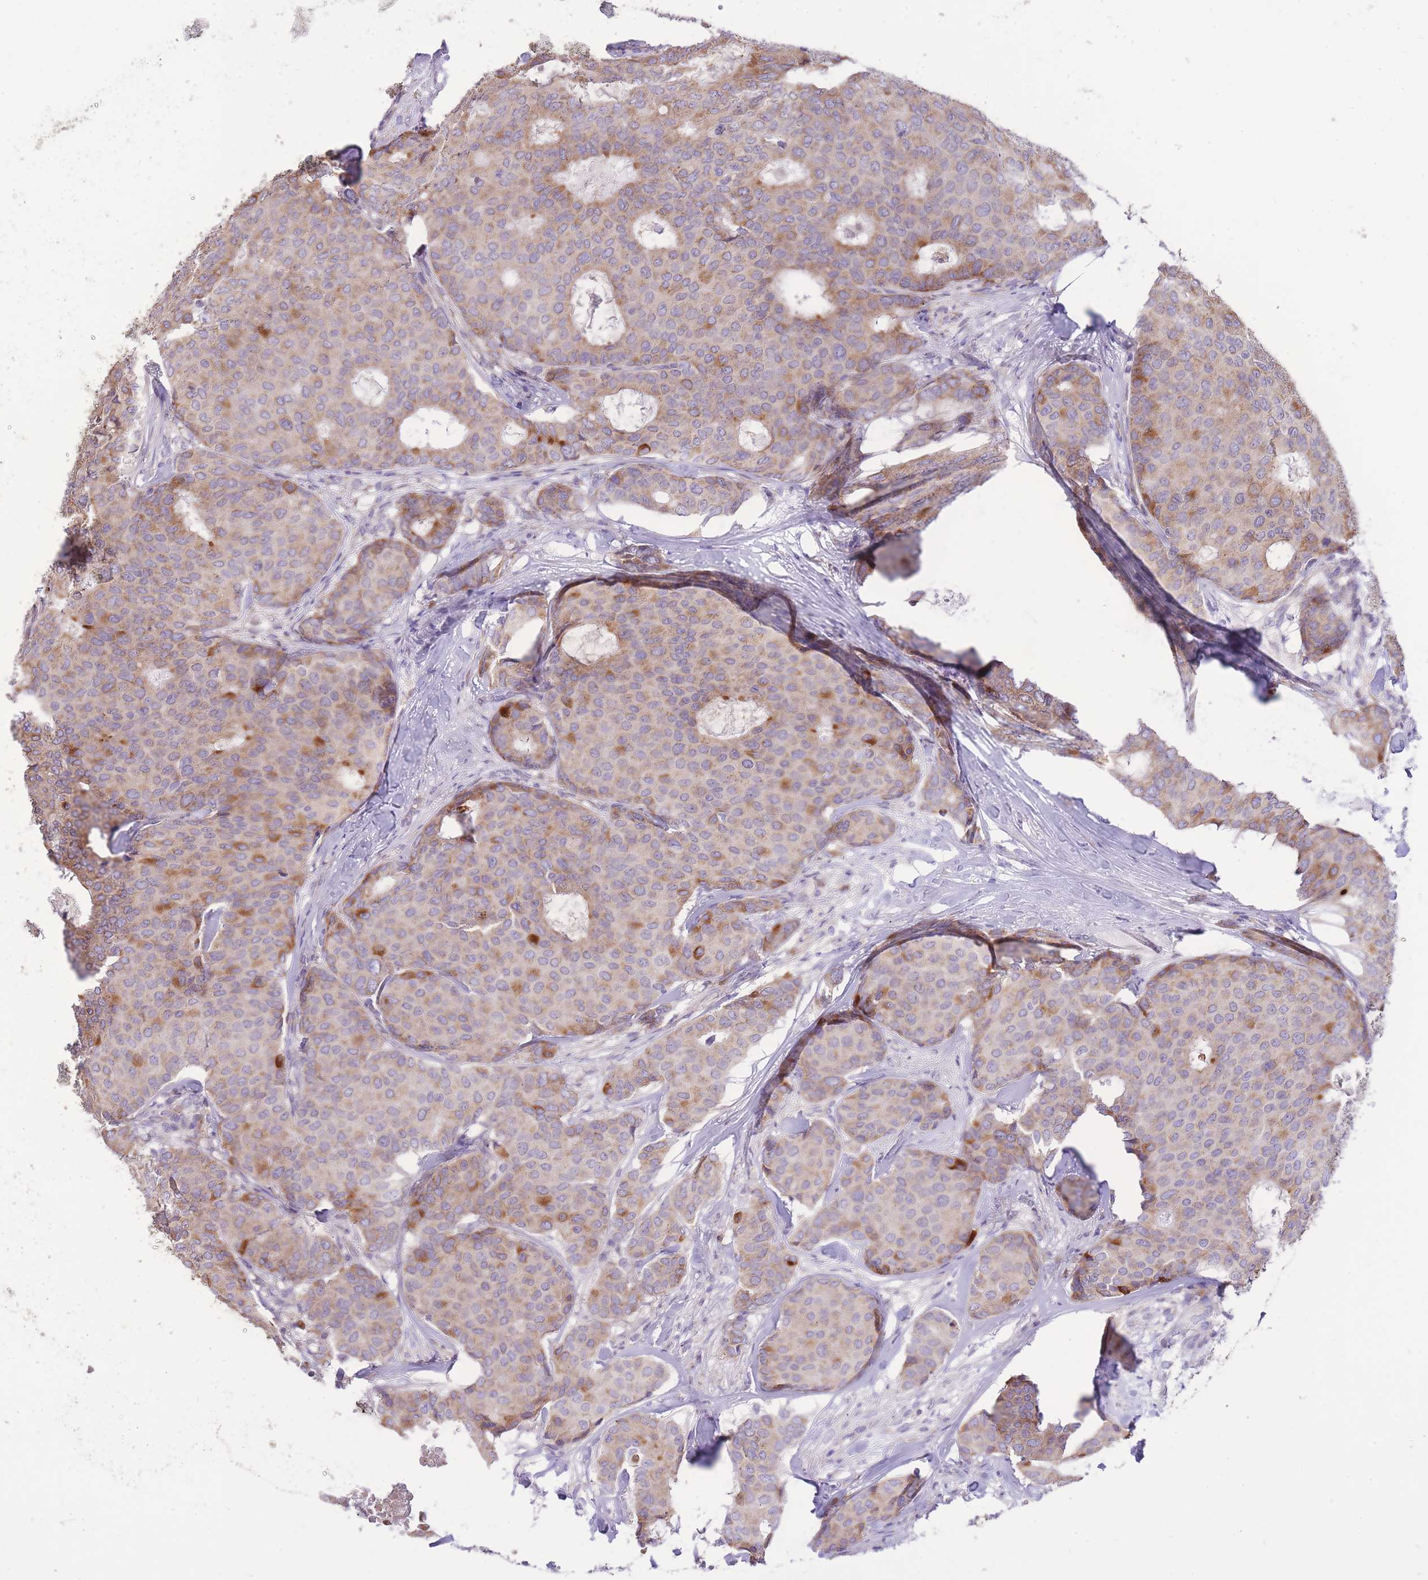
{"staining": {"intensity": "moderate", "quantity": "25%-75%", "location": "cytoplasmic/membranous"}, "tissue": "breast cancer", "cell_type": "Tumor cells", "image_type": "cancer", "snomed": [{"axis": "morphology", "description": "Duct carcinoma"}, {"axis": "topography", "description": "Breast"}], "caption": "Human breast intraductal carcinoma stained with a brown dye reveals moderate cytoplasmic/membranous positive positivity in approximately 25%-75% of tumor cells.", "gene": "TOPAZ1", "patient": {"sex": "female", "age": 75}}